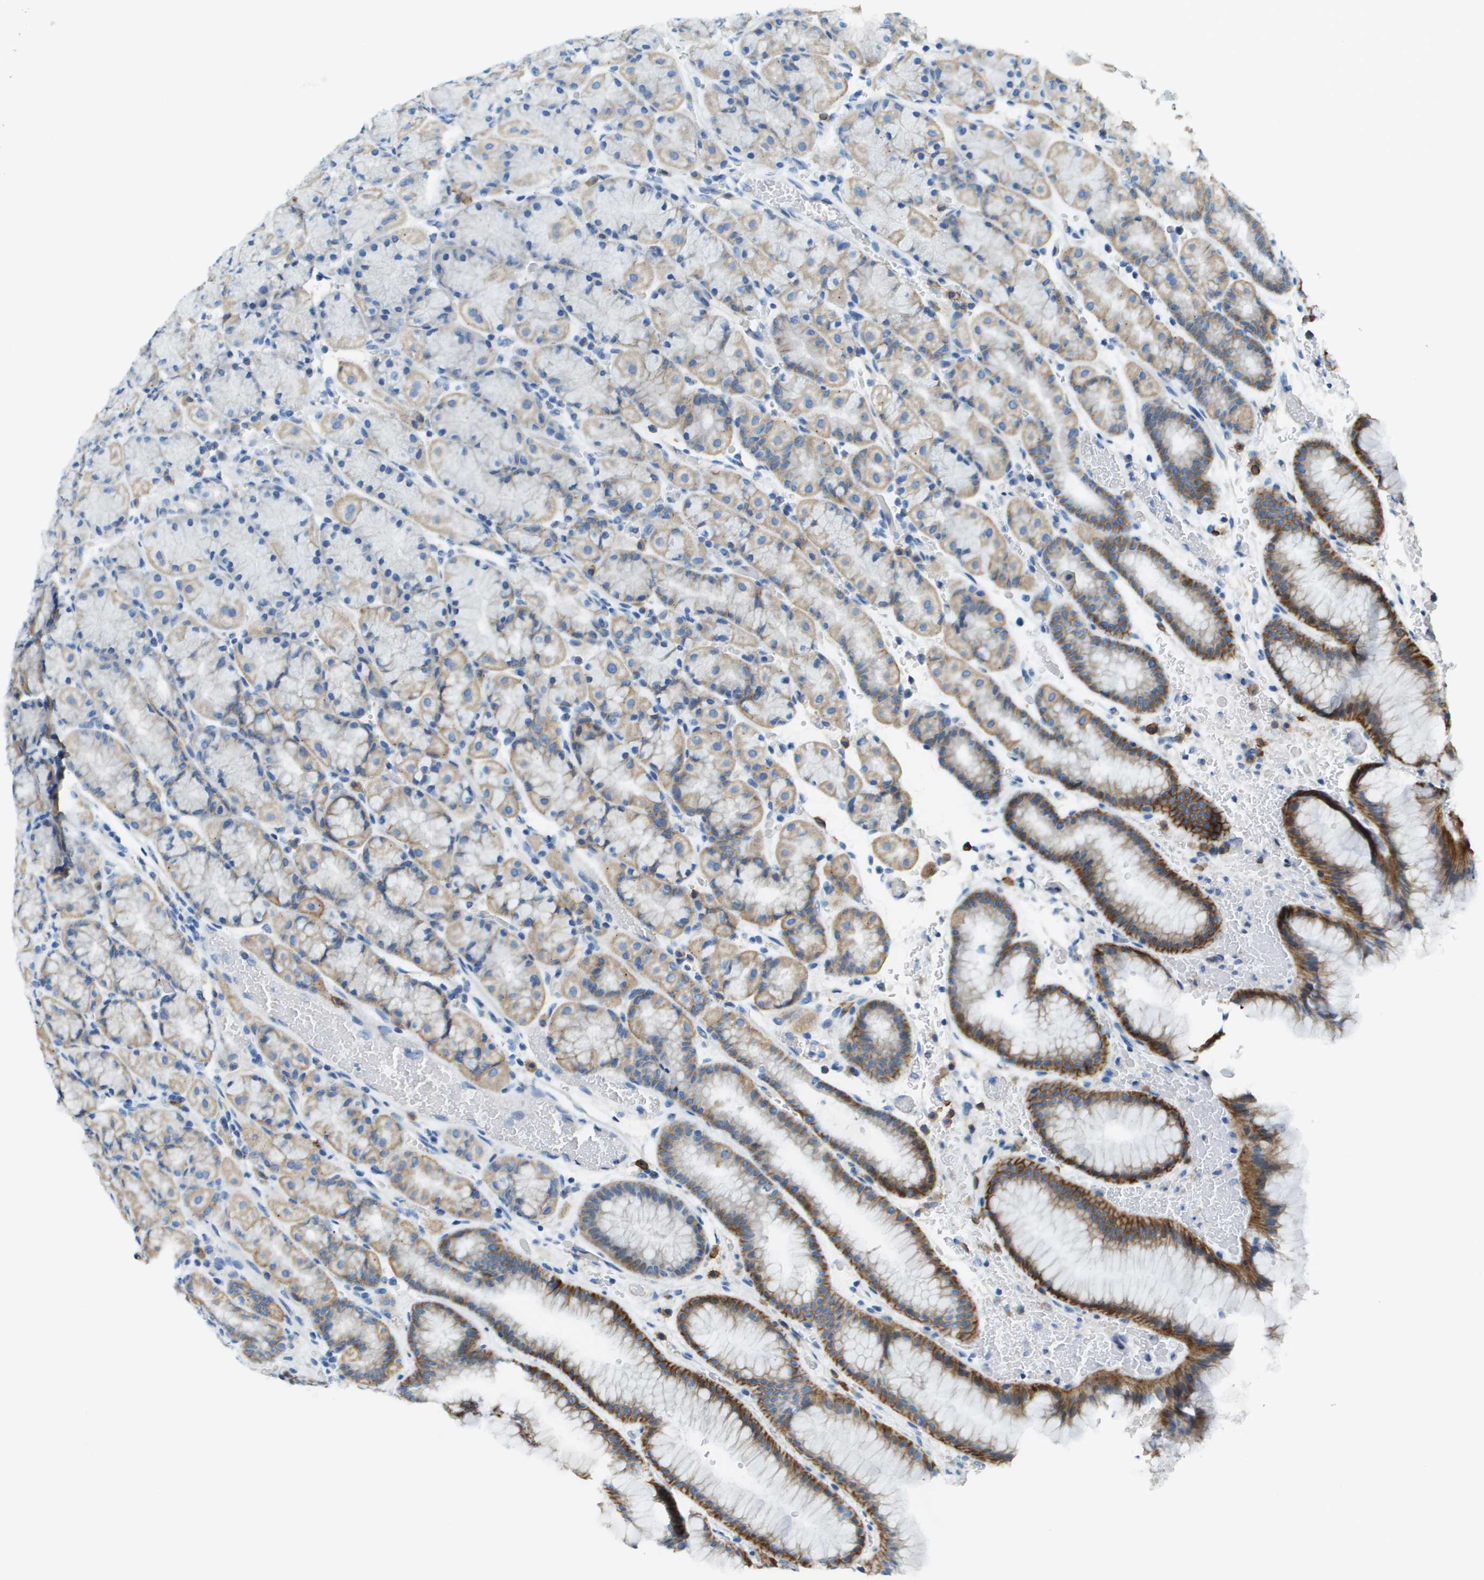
{"staining": {"intensity": "strong", "quantity": "<25%", "location": "cytoplasmic/membranous"}, "tissue": "stomach", "cell_type": "Glandular cells", "image_type": "normal", "snomed": [{"axis": "morphology", "description": "Normal tissue, NOS"}, {"axis": "morphology", "description": "Carcinoid, malignant, NOS"}, {"axis": "topography", "description": "Stomach, upper"}], "caption": "An image of stomach stained for a protein reveals strong cytoplasmic/membranous brown staining in glandular cells.", "gene": "SDC1", "patient": {"sex": "male", "age": 39}}